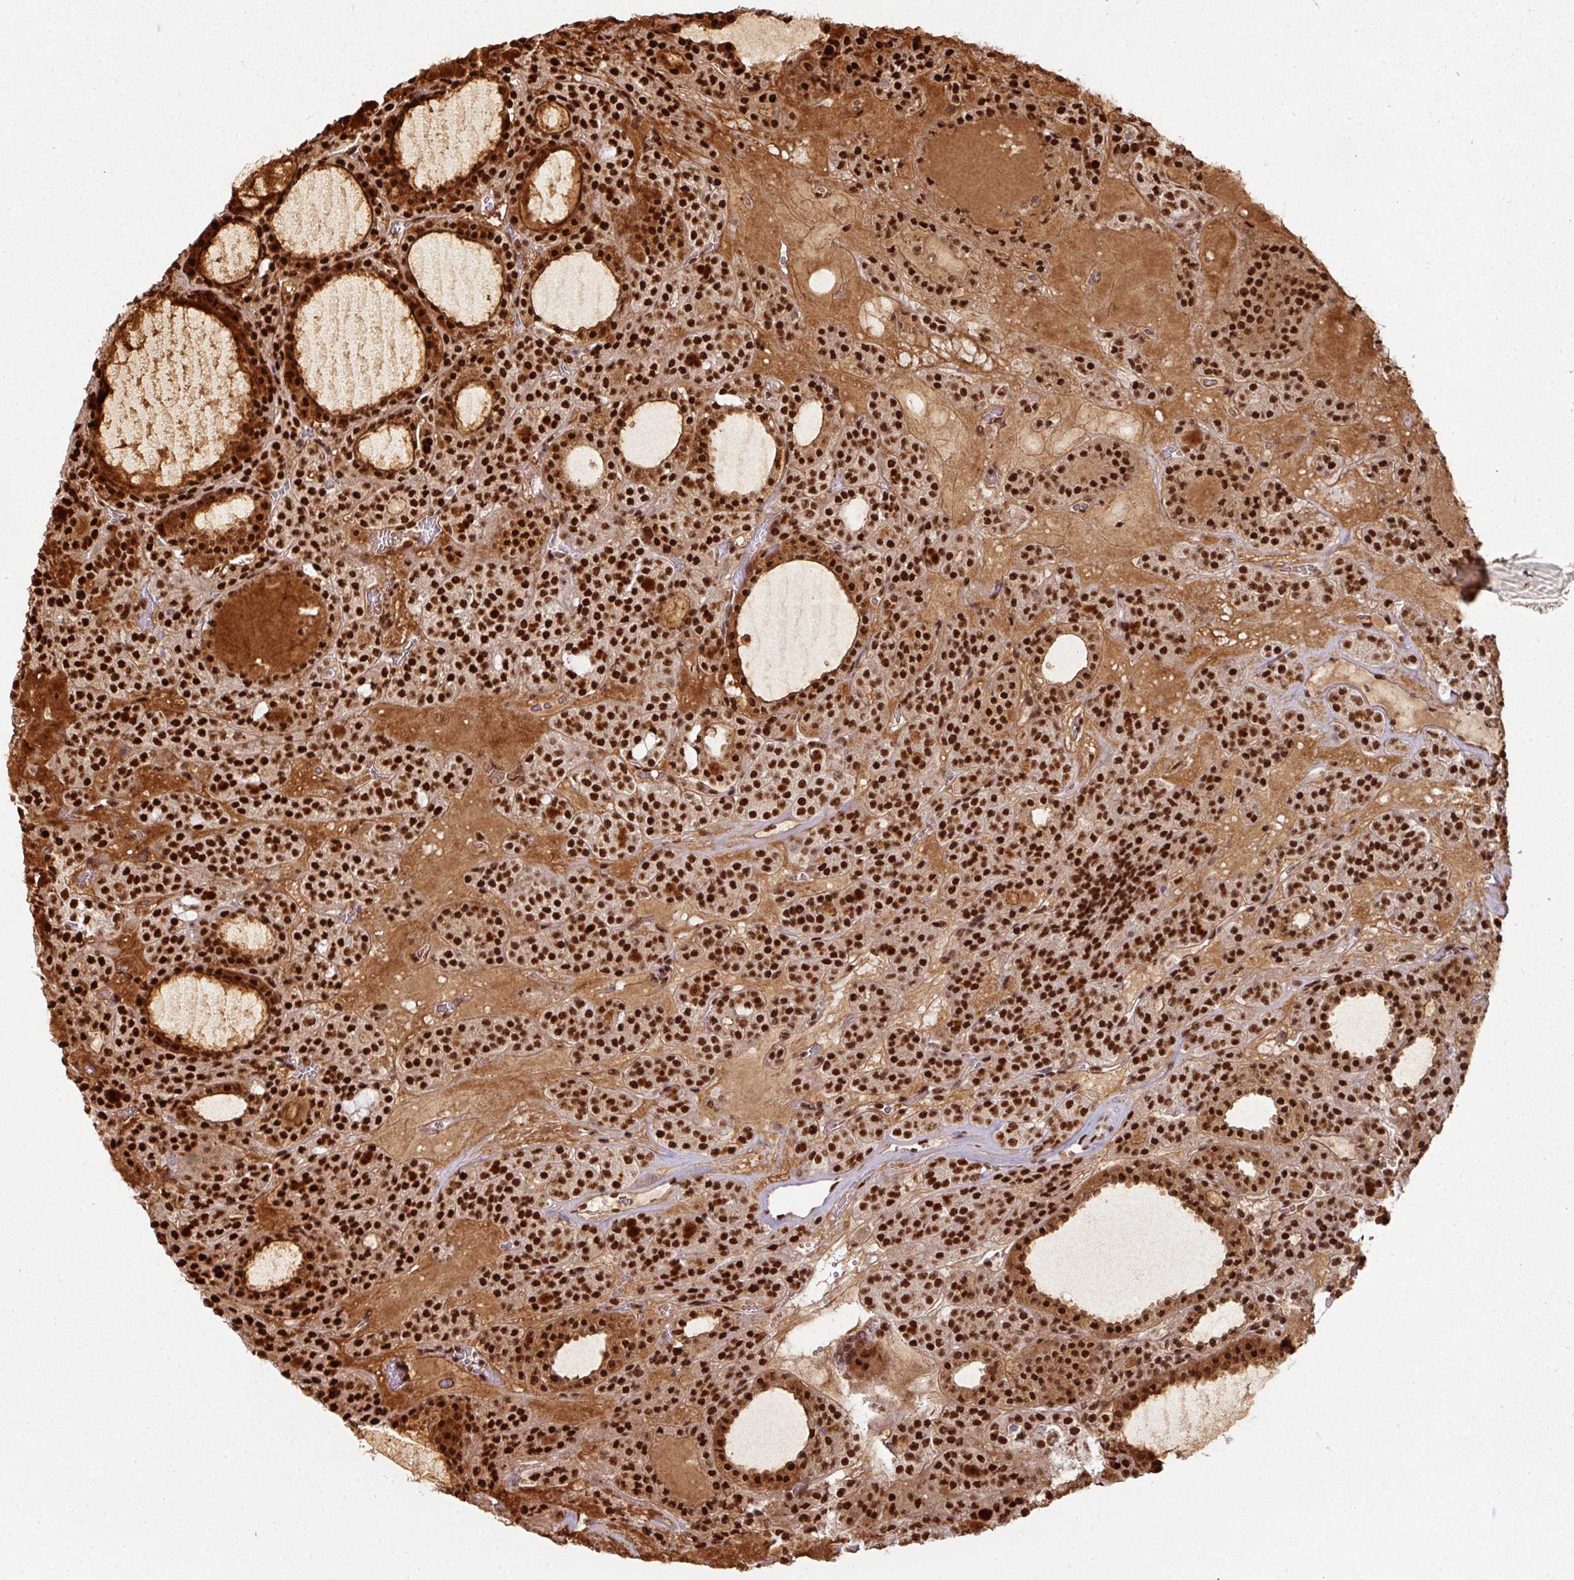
{"staining": {"intensity": "strong", "quantity": ">75%", "location": "cytoplasmic/membranous,nuclear"}, "tissue": "thyroid cancer", "cell_type": "Tumor cells", "image_type": "cancer", "snomed": [{"axis": "morphology", "description": "Follicular adenoma carcinoma, NOS"}, {"axis": "topography", "description": "Thyroid gland"}], "caption": "Thyroid follicular adenoma carcinoma stained with DAB immunohistochemistry demonstrates high levels of strong cytoplasmic/membranous and nuclear expression in approximately >75% of tumor cells.", "gene": "SIK3", "patient": {"sex": "female", "age": 63}}